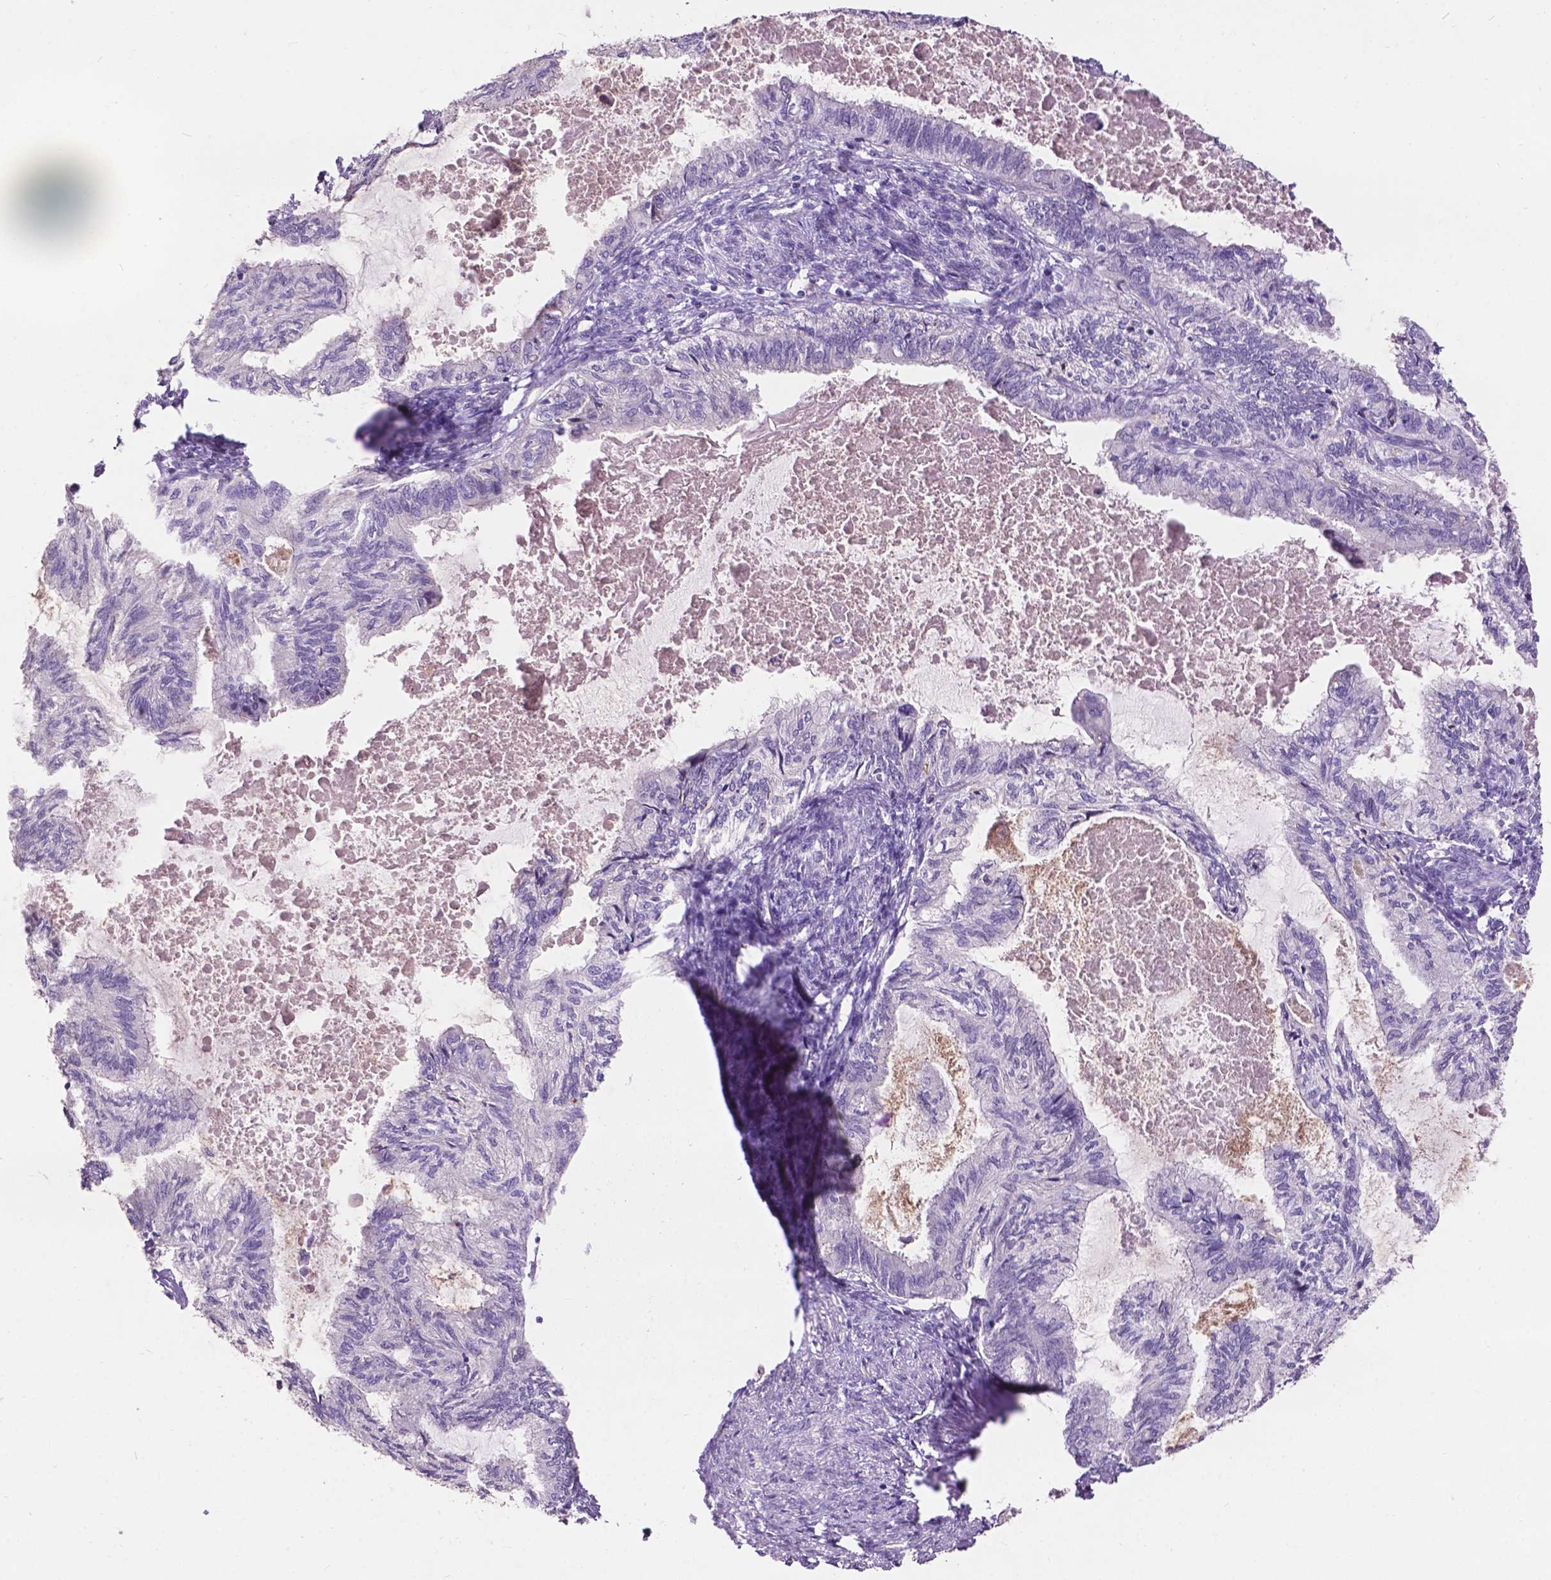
{"staining": {"intensity": "negative", "quantity": "none", "location": "none"}, "tissue": "endometrial cancer", "cell_type": "Tumor cells", "image_type": "cancer", "snomed": [{"axis": "morphology", "description": "Adenocarcinoma, NOS"}, {"axis": "topography", "description": "Endometrium"}], "caption": "High power microscopy photomicrograph of an IHC histopathology image of endometrial adenocarcinoma, revealing no significant staining in tumor cells.", "gene": "PLSCR1", "patient": {"sex": "female", "age": 86}}